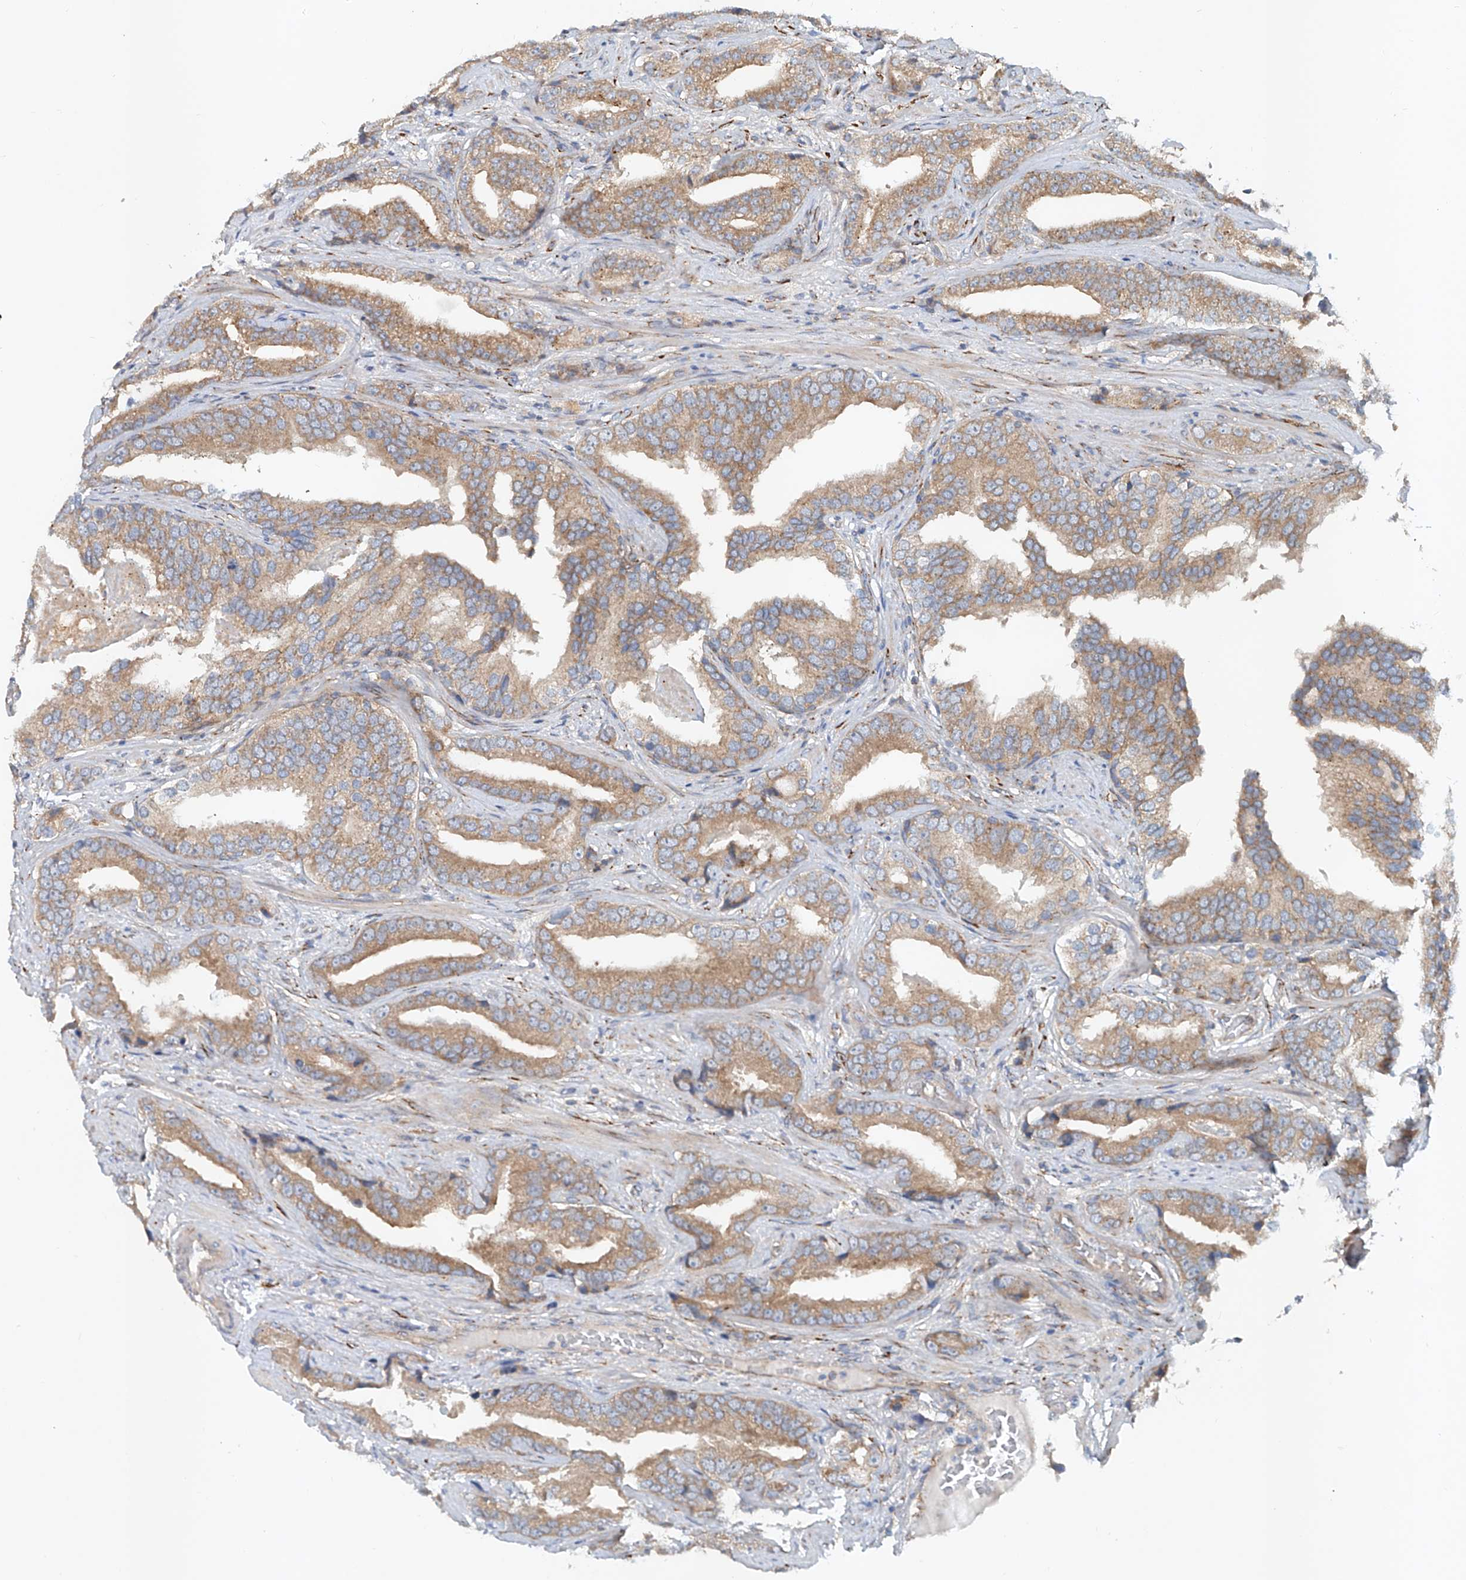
{"staining": {"intensity": "moderate", "quantity": ">75%", "location": "cytoplasmic/membranous"}, "tissue": "prostate cancer", "cell_type": "Tumor cells", "image_type": "cancer", "snomed": [{"axis": "morphology", "description": "Adenocarcinoma, Low grade"}, {"axis": "topography", "description": "Prostate"}], "caption": "Protein expression analysis of human prostate low-grade adenocarcinoma reveals moderate cytoplasmic/membranous staining in about >75% of tumor cells.", "gene": "SNAP29", "patient": {"sex": "male", "age": 67}}